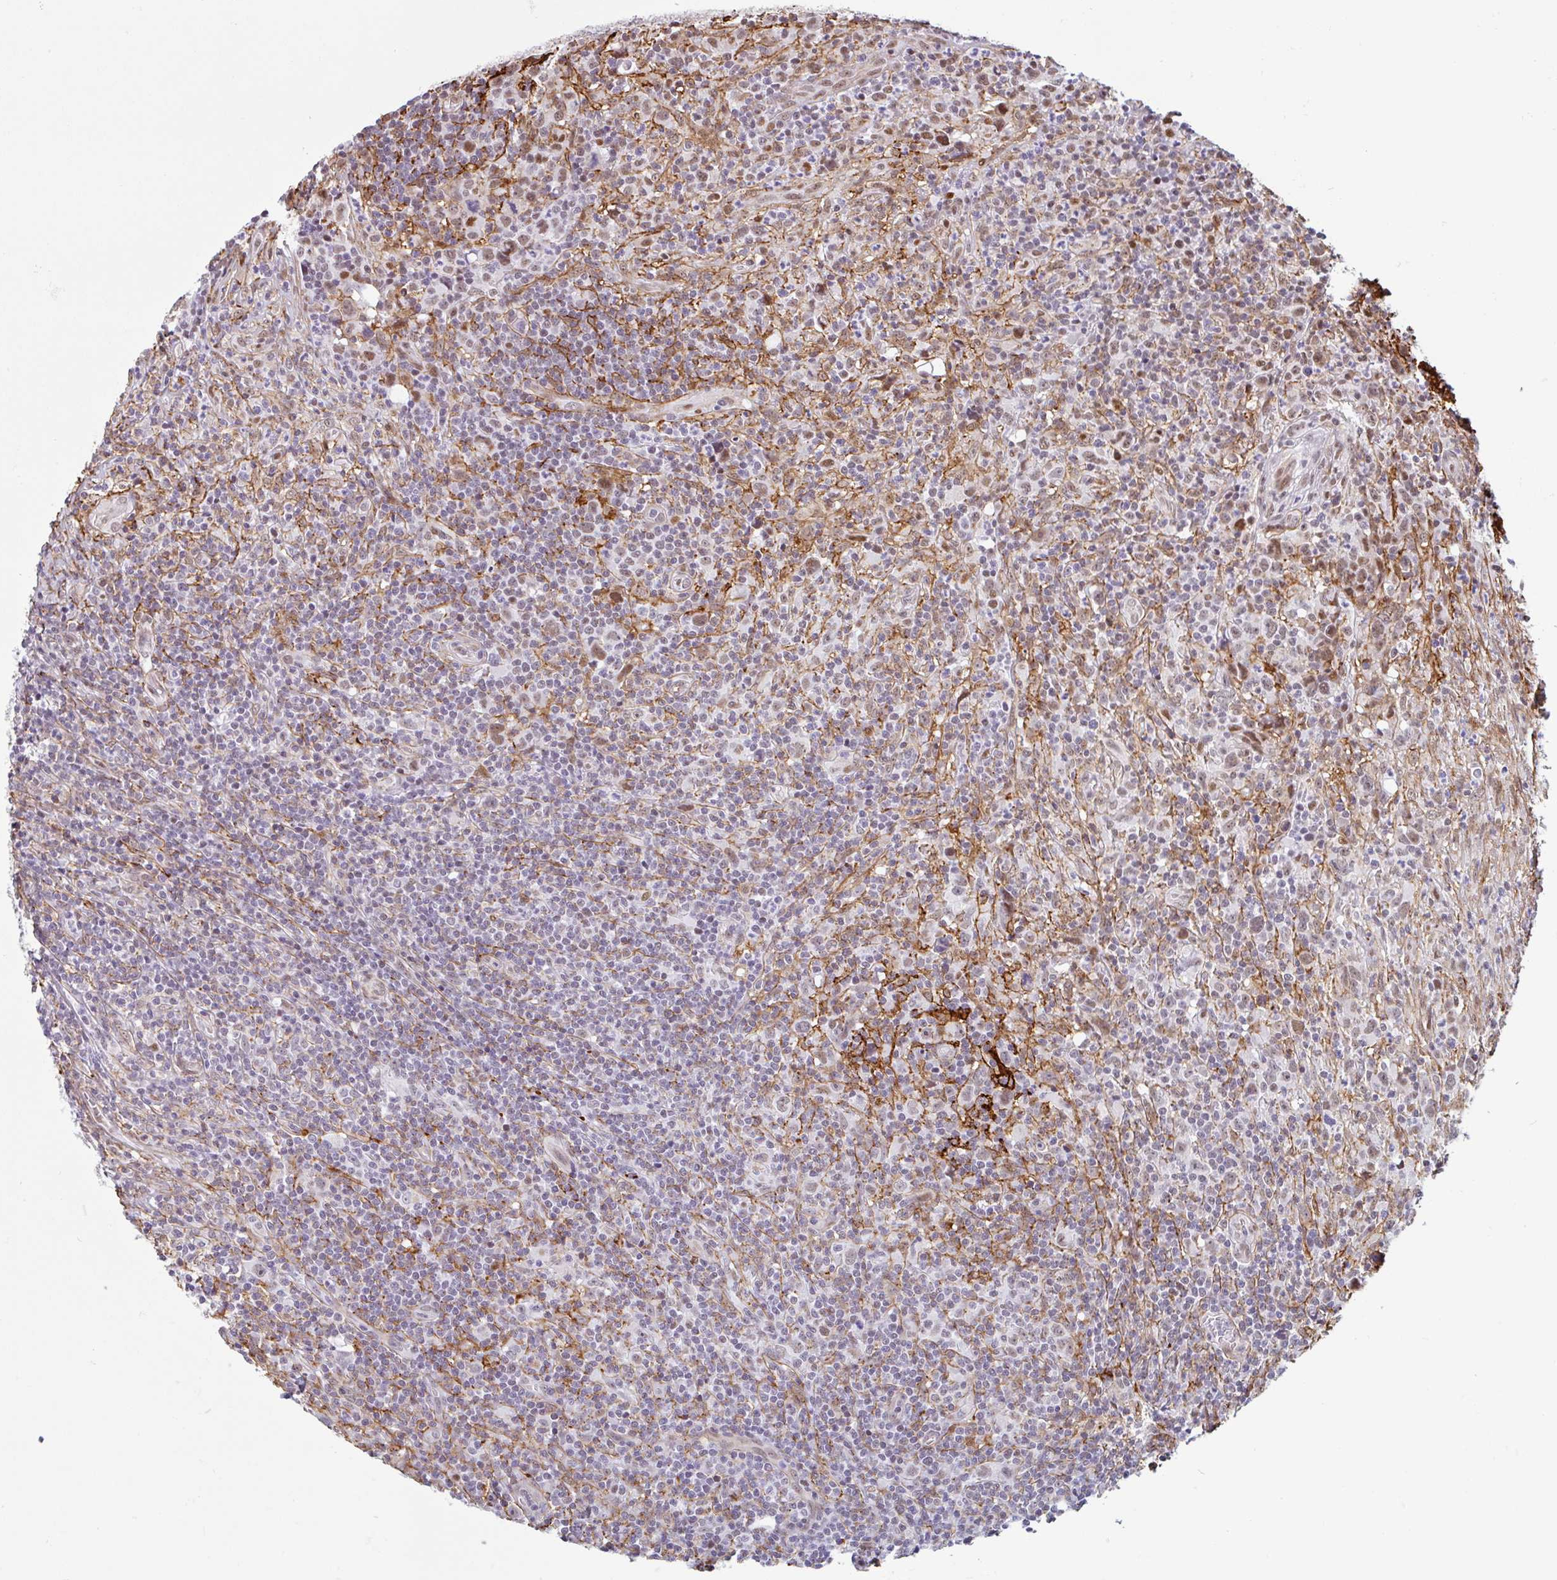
{"staining": {"intensity": "weak", "quantity": "25%-75%", "location": "nuclear"}, "tissue": "lymphoma", "cell_type": "Tumor cells", "image_type": "cancer", "snomed": [{"axis": "morphology", "description": "Hodgkin's disease, NOS"}, {"axis": "topography", "description": "Lymph node"}], "caption": "Lymphoma tissue displays weak nuclear positivity in approximately 25%-75% of tumor cells, visualized by immunohistochemistry.", "gene": "TMEM119", "patient": {"sex": "female", "age": 18}}